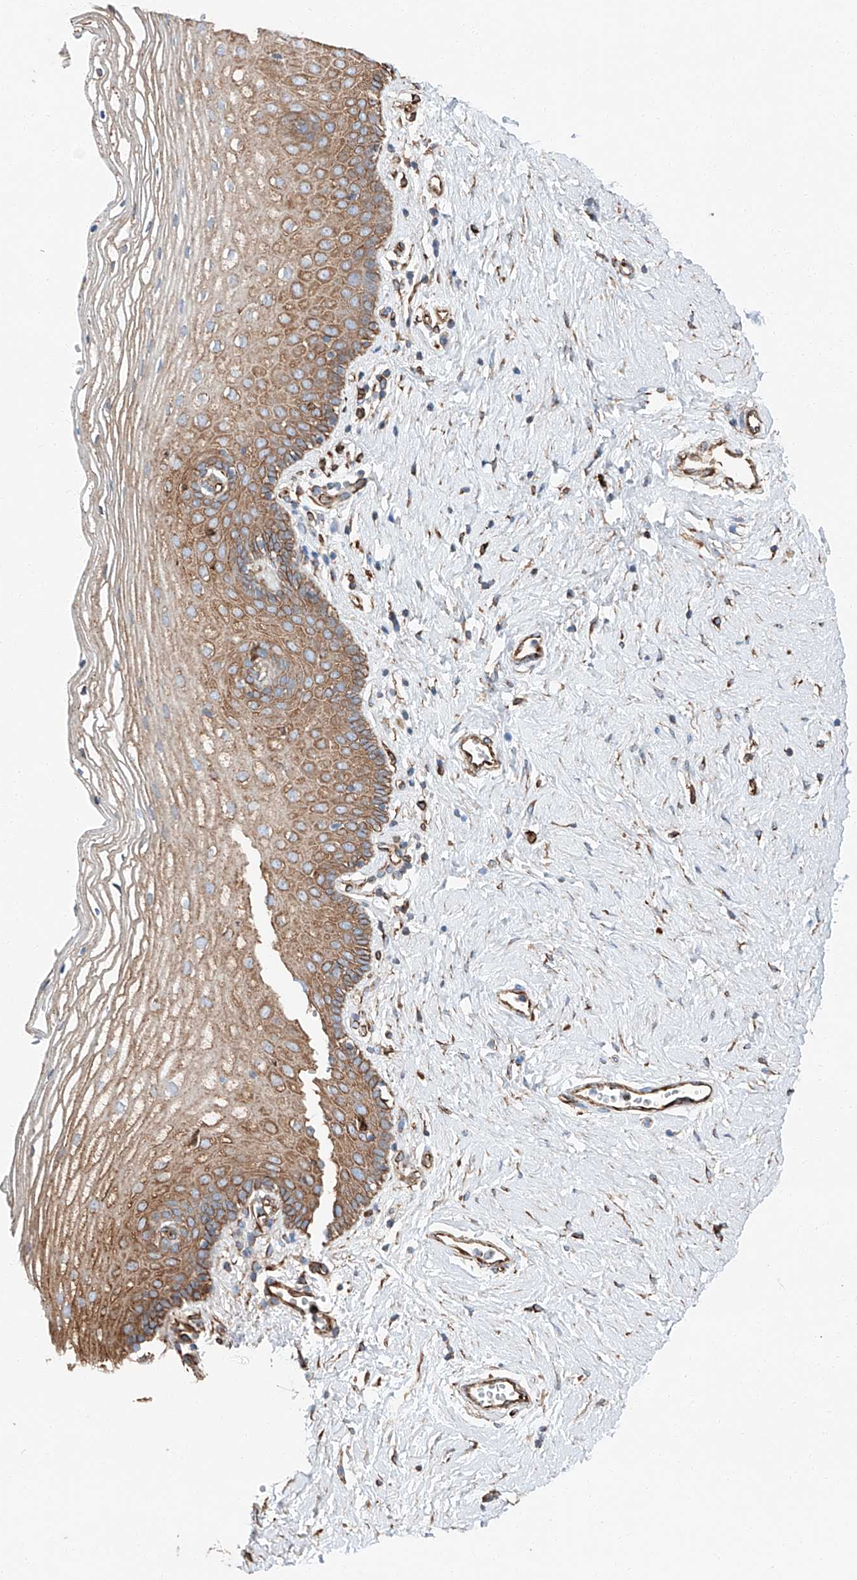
{"staining": {"intensity": "moderate", "quantity": ">75%", "location": "cytoplasmic/membranous"}, "tissue": "vagina", "cell_type": "Squamous epithelial cells", "image_type": "normal", "snomed": [{"axis": "morphology", "description": "Normal tissue, NOS"}, {"axis": "topography", "description": "Vagina"}], "caption": "DAB immunohistochemical staining of benign vagina displays moderate cytoplasmic/membranous protein expression in approximately >75% of squamous epithelial cells.", "gene": "ZNF804A", "patient": {"sex": "female", "age": 32}}